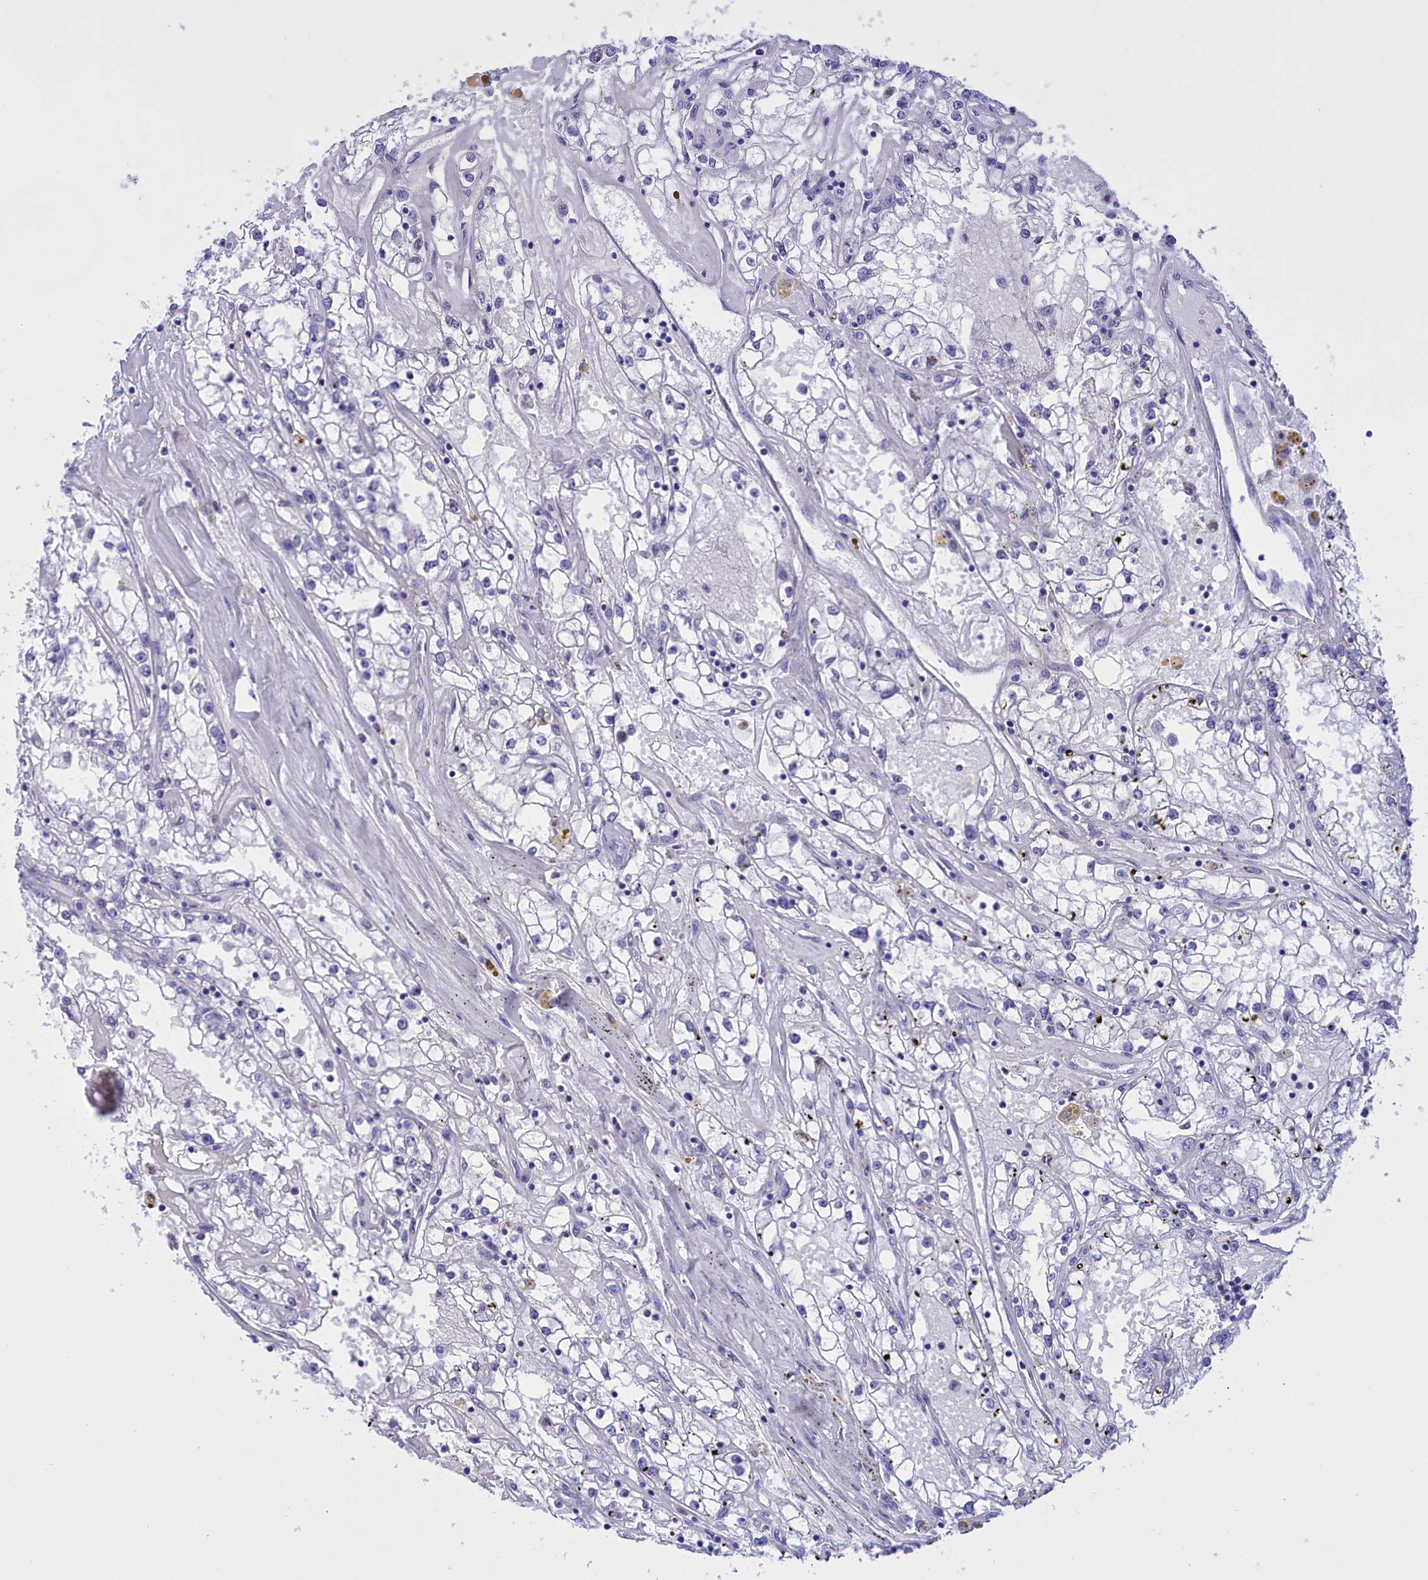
{"staining": {"intensity": "negative", "quantity": "none", "location": "none"}, "tissue": "renal cancer", "cell_type": "Tumor cells", "image_type": "cancer", "snomed": [{"axis": "morphology", "description": "Adenocarcinoma, NOS"}, {"axis": "topography", "description": "Kidney"}], "caption": "The image displays no significant staining in tumor cells of renal adenocarcinoma.", "gene": "BRI3", "patient": {"sex": "male", "age": 56}}